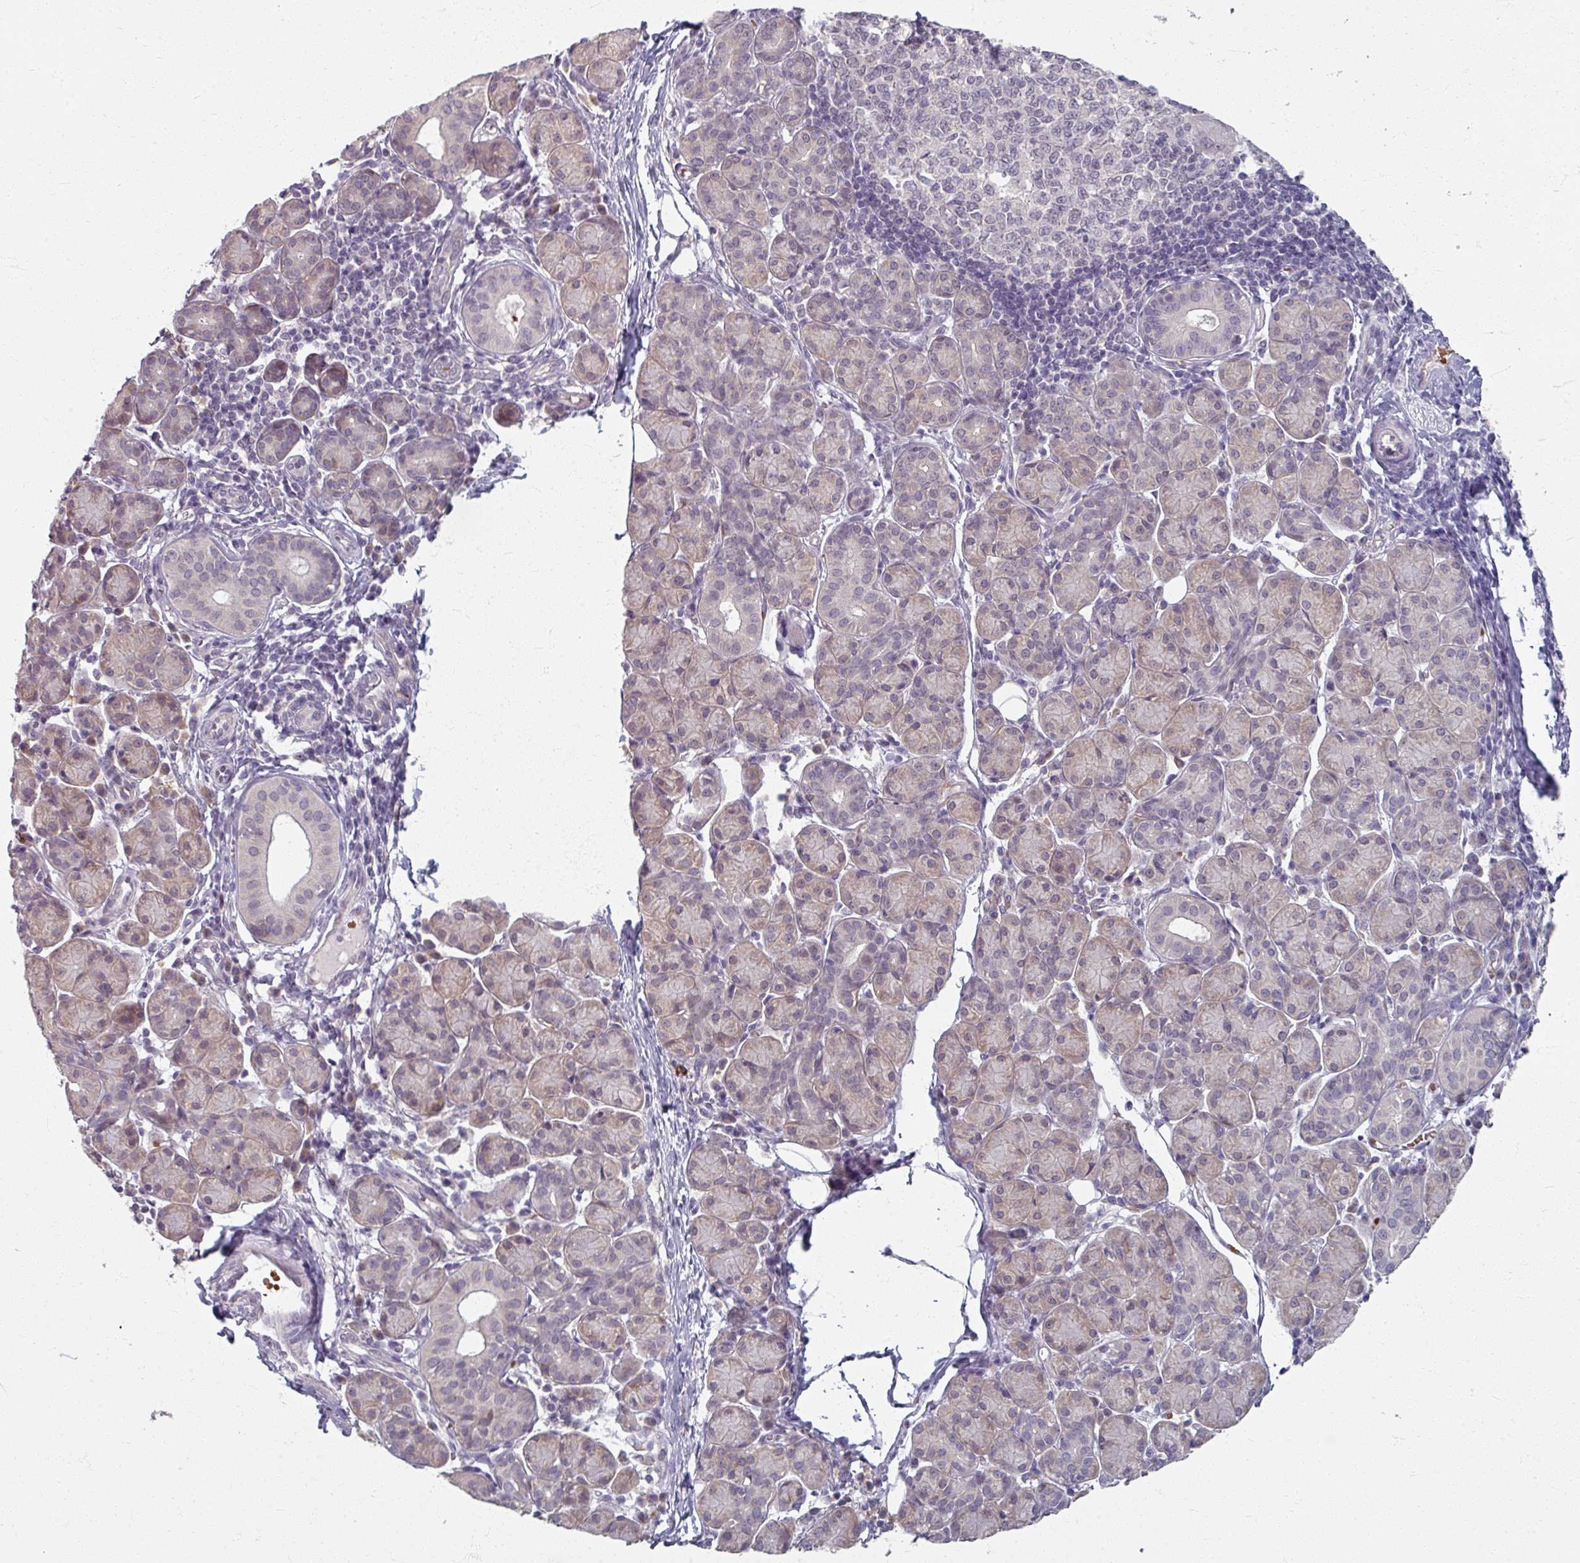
{"staining": {"intensity": "weak", "quantity": "<25%", "location": "cytoplasmic/membranous"}, "tissue": "salivary gland", "cell_type": "Glandular cells", "image_type": "normal", "snomed": [{"axis": "morphology", "description": "Normal tissue, NOS"}, {"axis": "morphology", "description": "Inflammation, NOS"}, {"axis": "topography", "description": "Lymph node"}, {"axis": "topography", "description": "Salivary gland"}], "caption": "Immunohistochemistry of benign salivary gland exhibits no staining in glandular cells.", "gene": "KMT5C", "patient": {"sex": "male", "age": 3}}